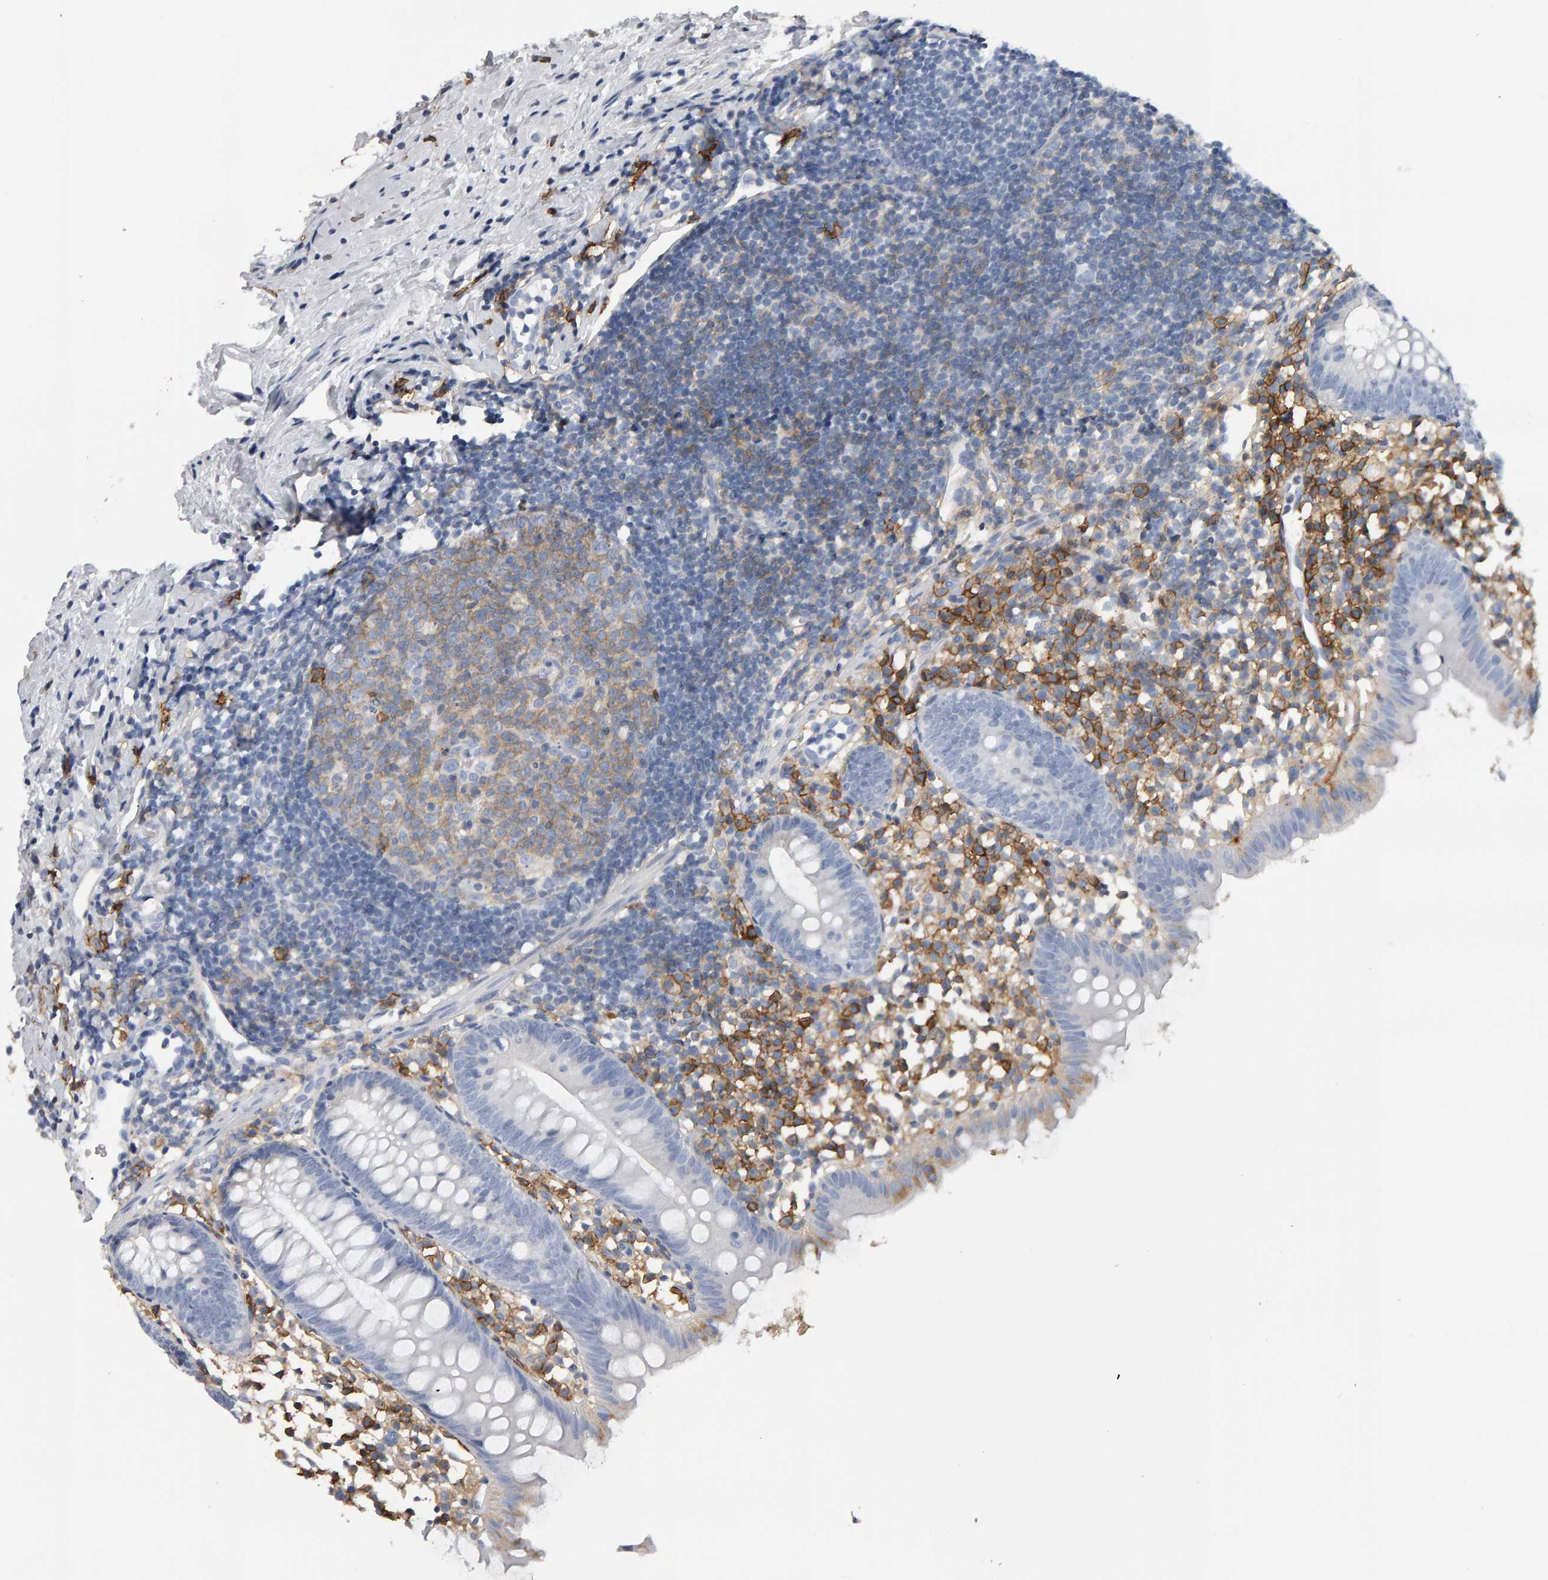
{"staining": {"intensity": "negative", "quantity": "none", "location": "none"}, "tissue": "appendix", "cell_type": "Glandular cells", "image_type": "normal", "snomed": [{"axis": "morphology", "description": "Normal tissue, NOS"}, {"axis": "topography", "description": "Appendix"}], "caption": "Immunohistochemistry of normal appendix shows no positivity in glandular cells.", "gene": "CD38", "patient": {"sex": "female", "age": 20}}